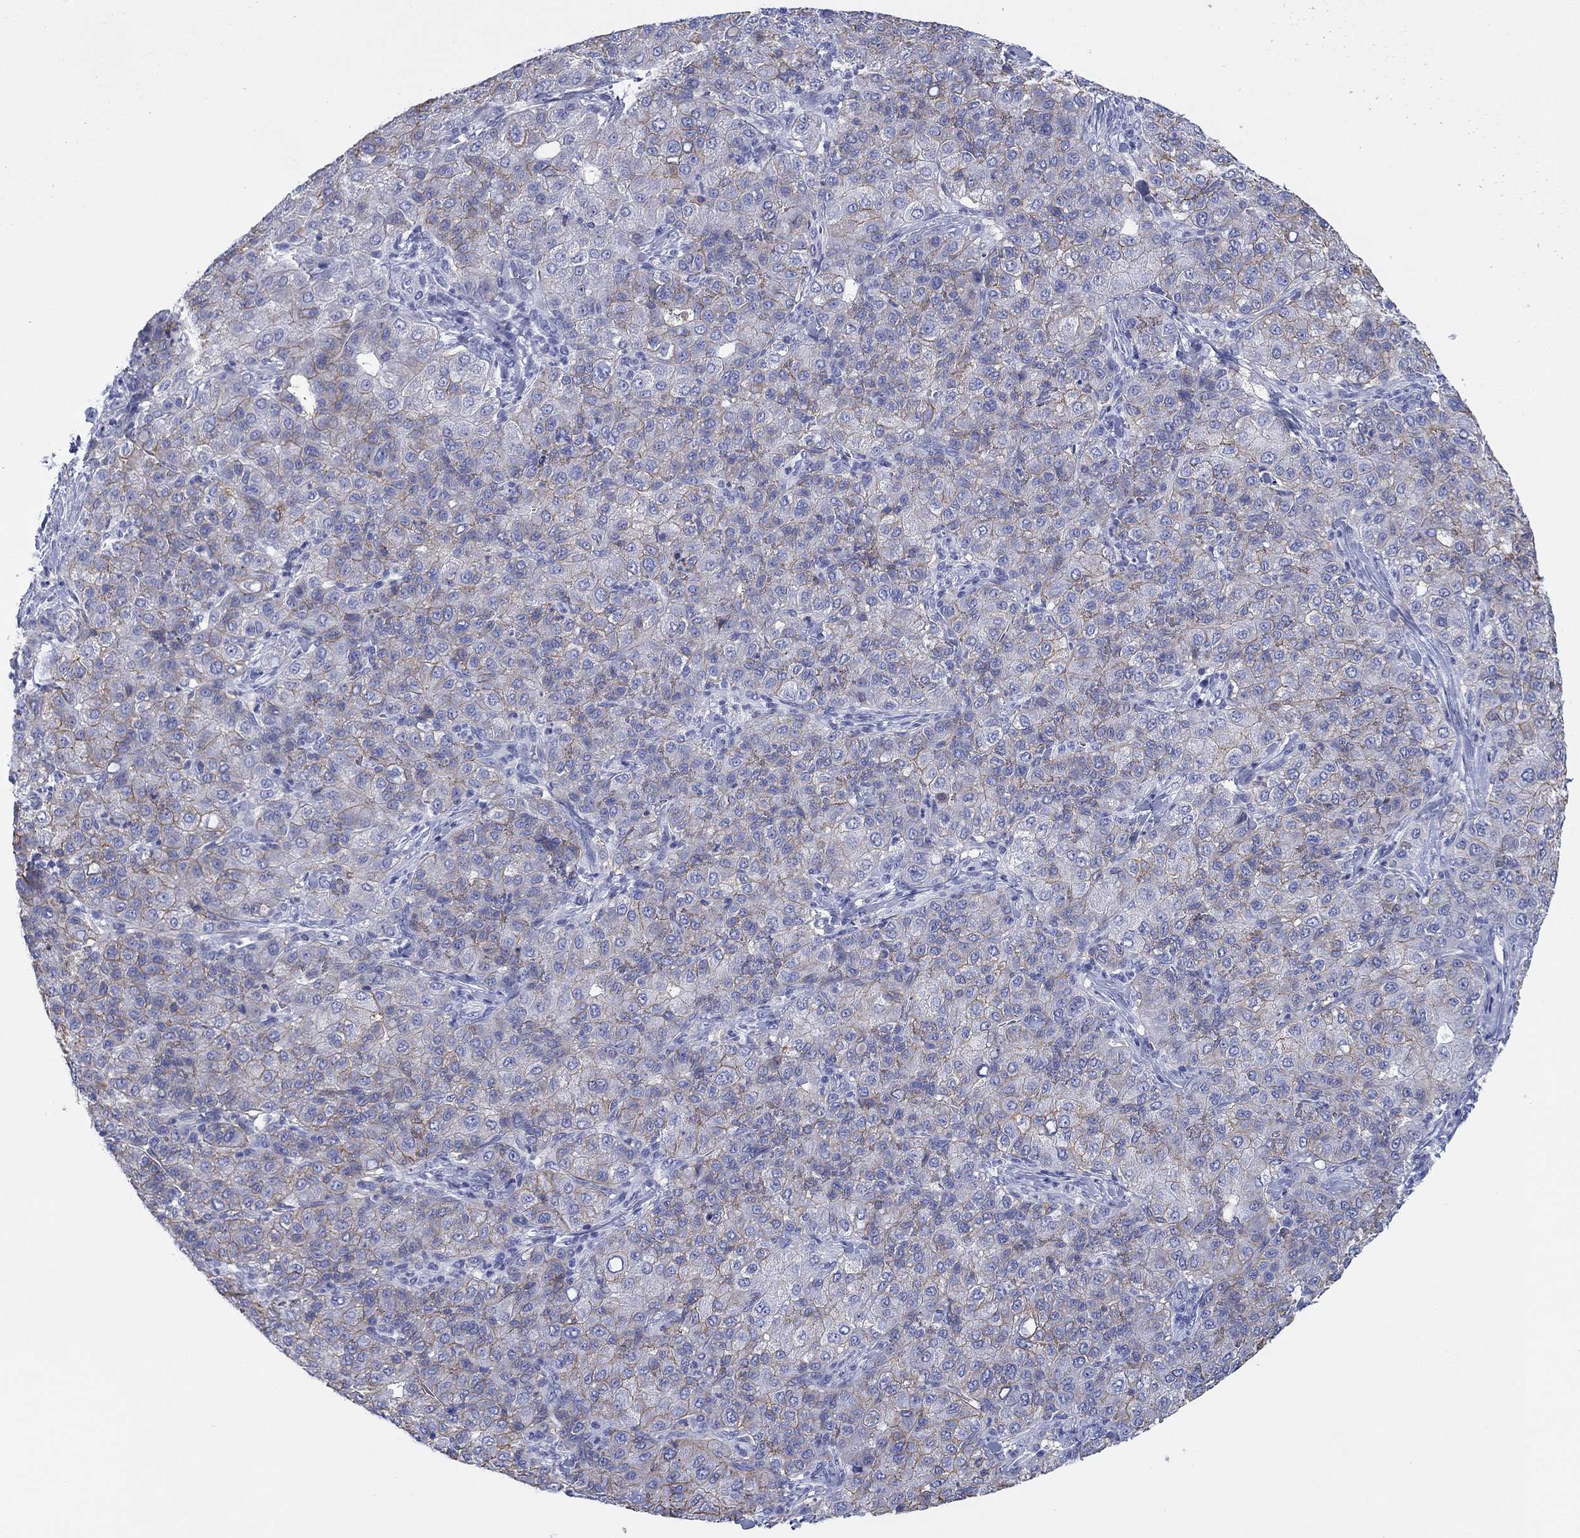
{"staining": {"intensity": "moderate", "quantity": "25%-75%", "location": "cytoplasmic/membranous"}, "tissue": "liver cancer", "cell_type": "Tumor cells", "image_type": "cancer", "snomed": [{"axis": "morphology", "description": "Carcinoma, Hepatocellular, NOS"}, {"axis": "topography", "description": "Liver"}], "caption": "Moderate cytoplasmic/membranous expression is seen in approximately 25%-75% of tumor cells in liver hepatocellular carcinoma.", "gene": "ATP1B1", "patient": {"sex": "male", "age": 65}}